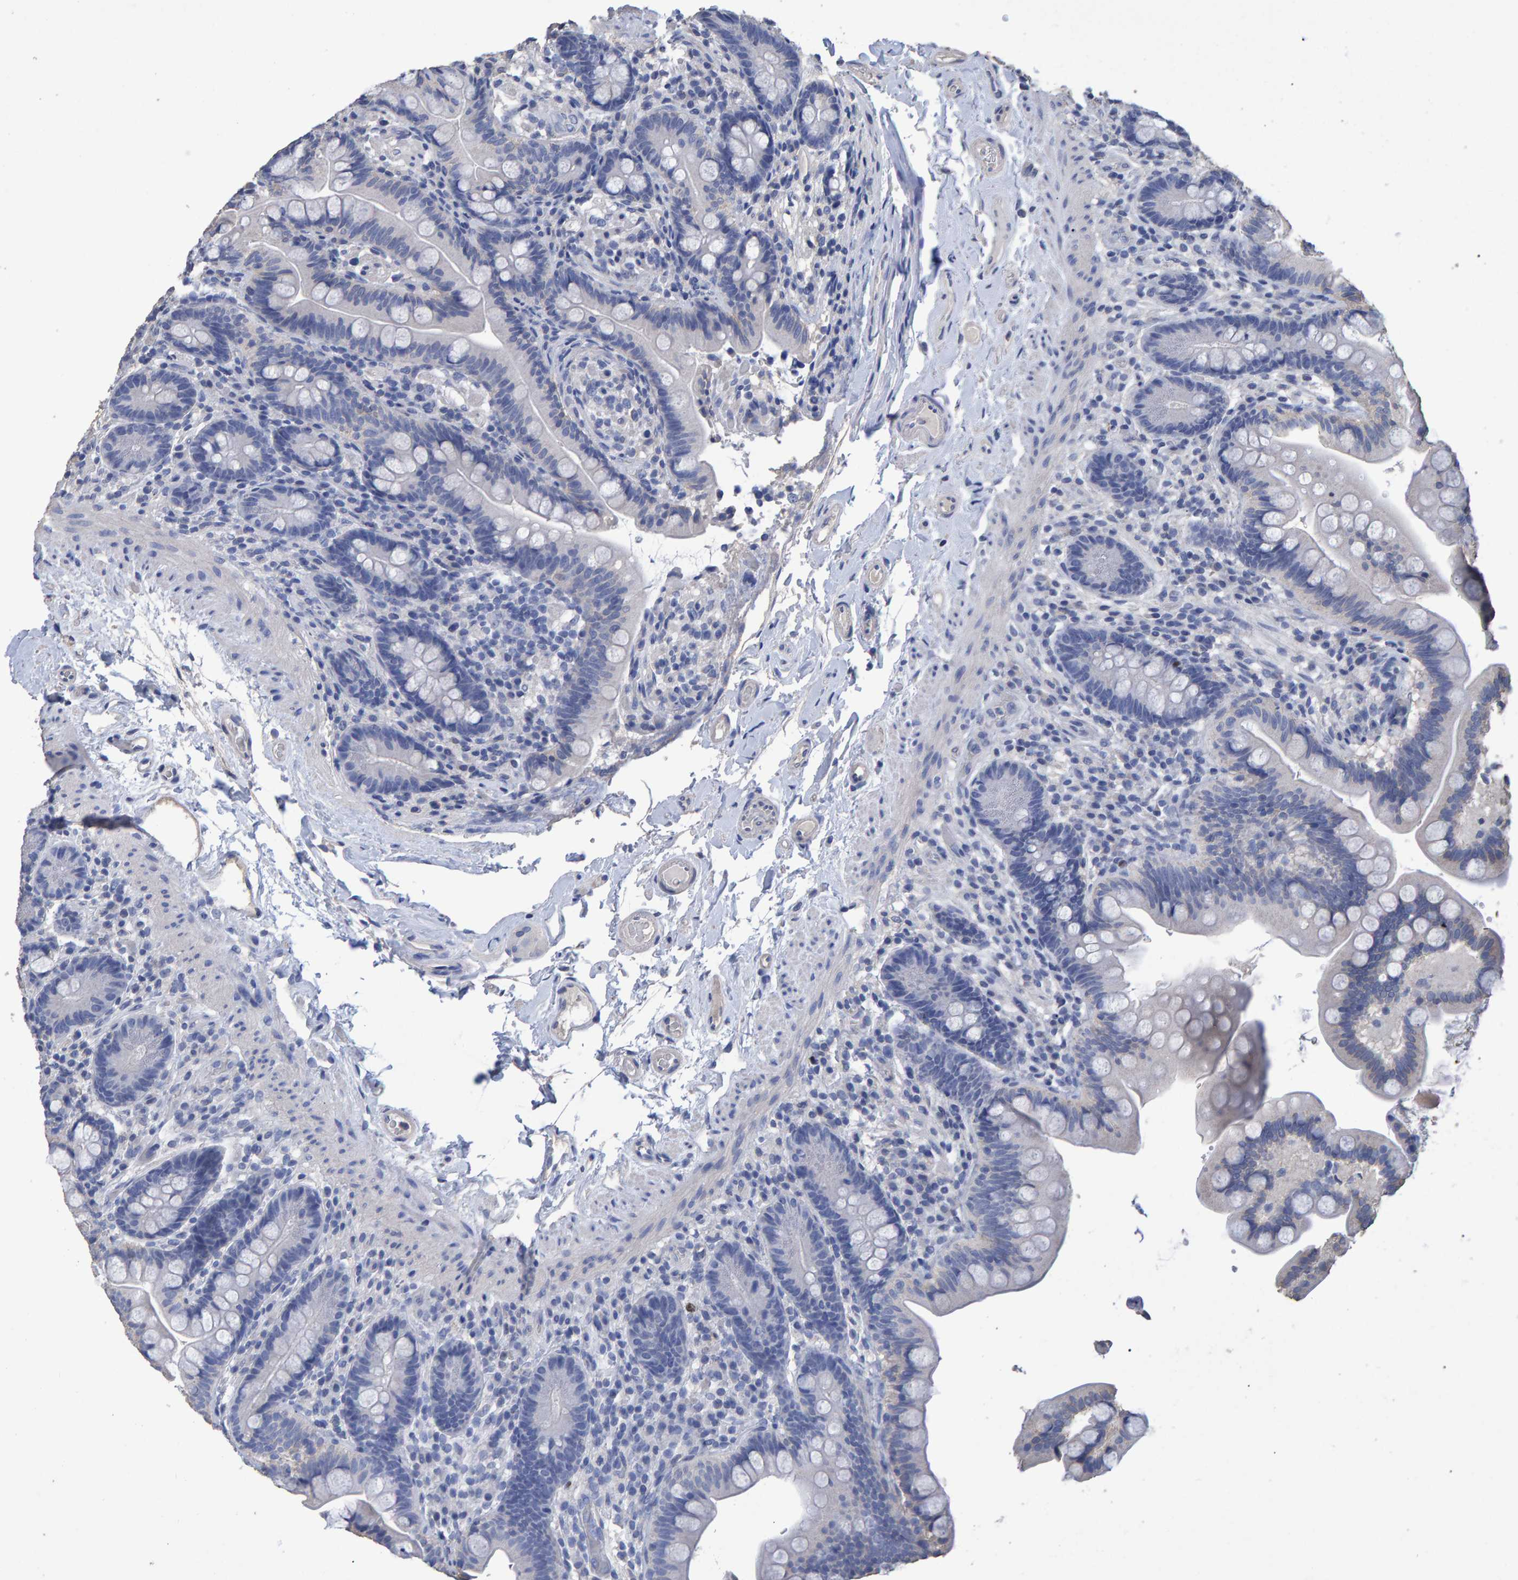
{"staining": {"intensity": "negative", "quantity": "none", "location": "none"}, "tissue": "colon", "cell_type": "Endothelial cells", "image_type": "normal", "snomed": [{"axis": "morphology", "description": "Normal tissue, NOS"}, {"axis": "topography", "description": "Smooth muscle"}, {"axis": "topography", "description": "Colon"}], "caption": "The image demonstrates no significant positivity in endothelial cells of colon. (Immunohistochemistry (ihc), brightfield microscopy, high magnification).", "gene": "HEMGN", "patient": {"sex": "male", "age": 73}}